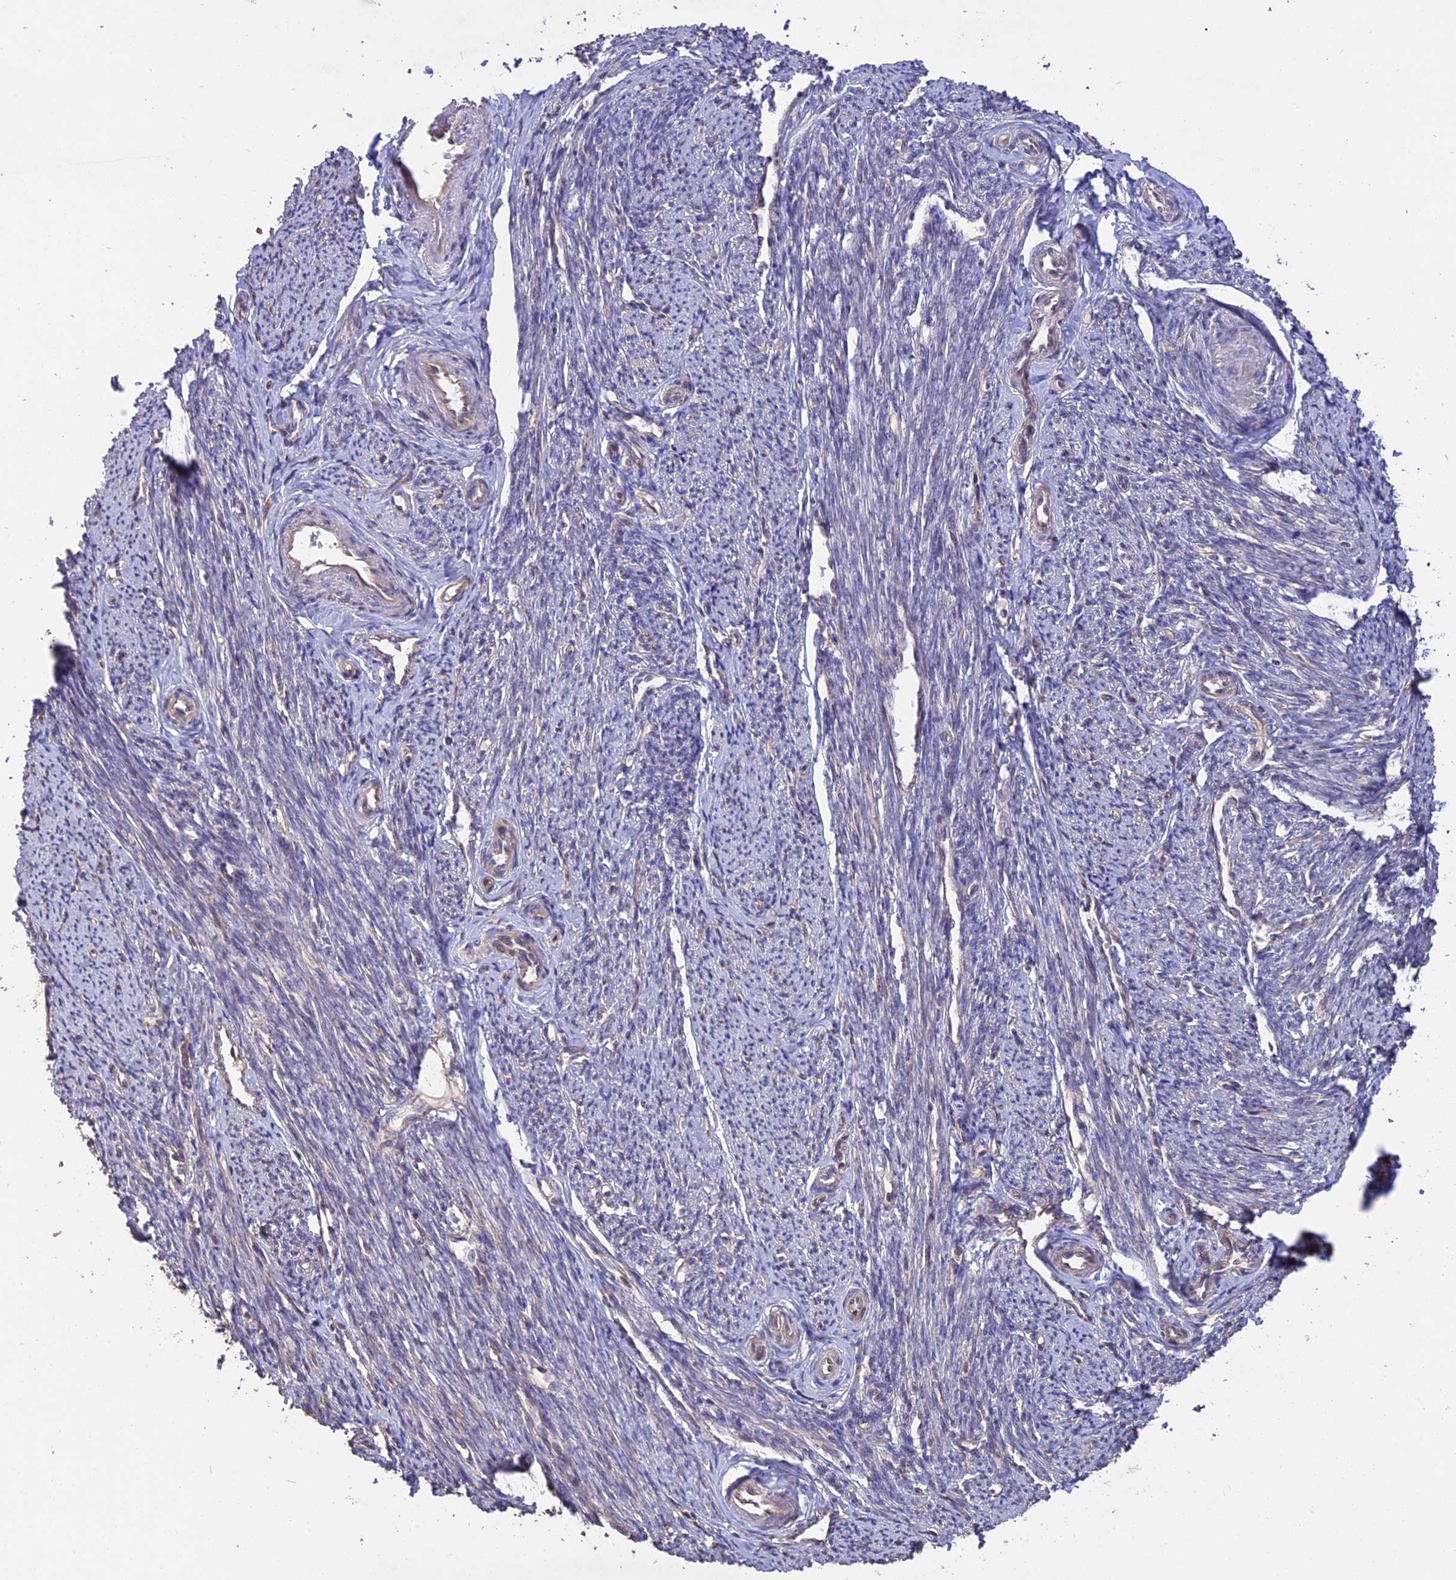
{"staining": {"intensity": "moderate", "quantity": "25%-75%", "location": "cytoplasmic/membranous"}, "tissue": "smooth muscle", "cell_type": "Smooth muscle cells", "image_type": "normal", "snomed": [{"axis": "morphology", "description": "Normal tissue, NOS"}, {"axis": "topography", "description": "Smooth muscle"}, {"axis": "topography", "description": "Uterus"}], "caption": "A photomicrograph of human smooth muscle stained for a protein displays moderate cytoplasmic/membranous brown staining in smooth muscle cells. (DAB (3,3'-diaminobenzidine) = brown stain, brightfield microscopy at high magnification).", "gene": "RASAL1", "patient": {"sex": "female", "age": 59}}